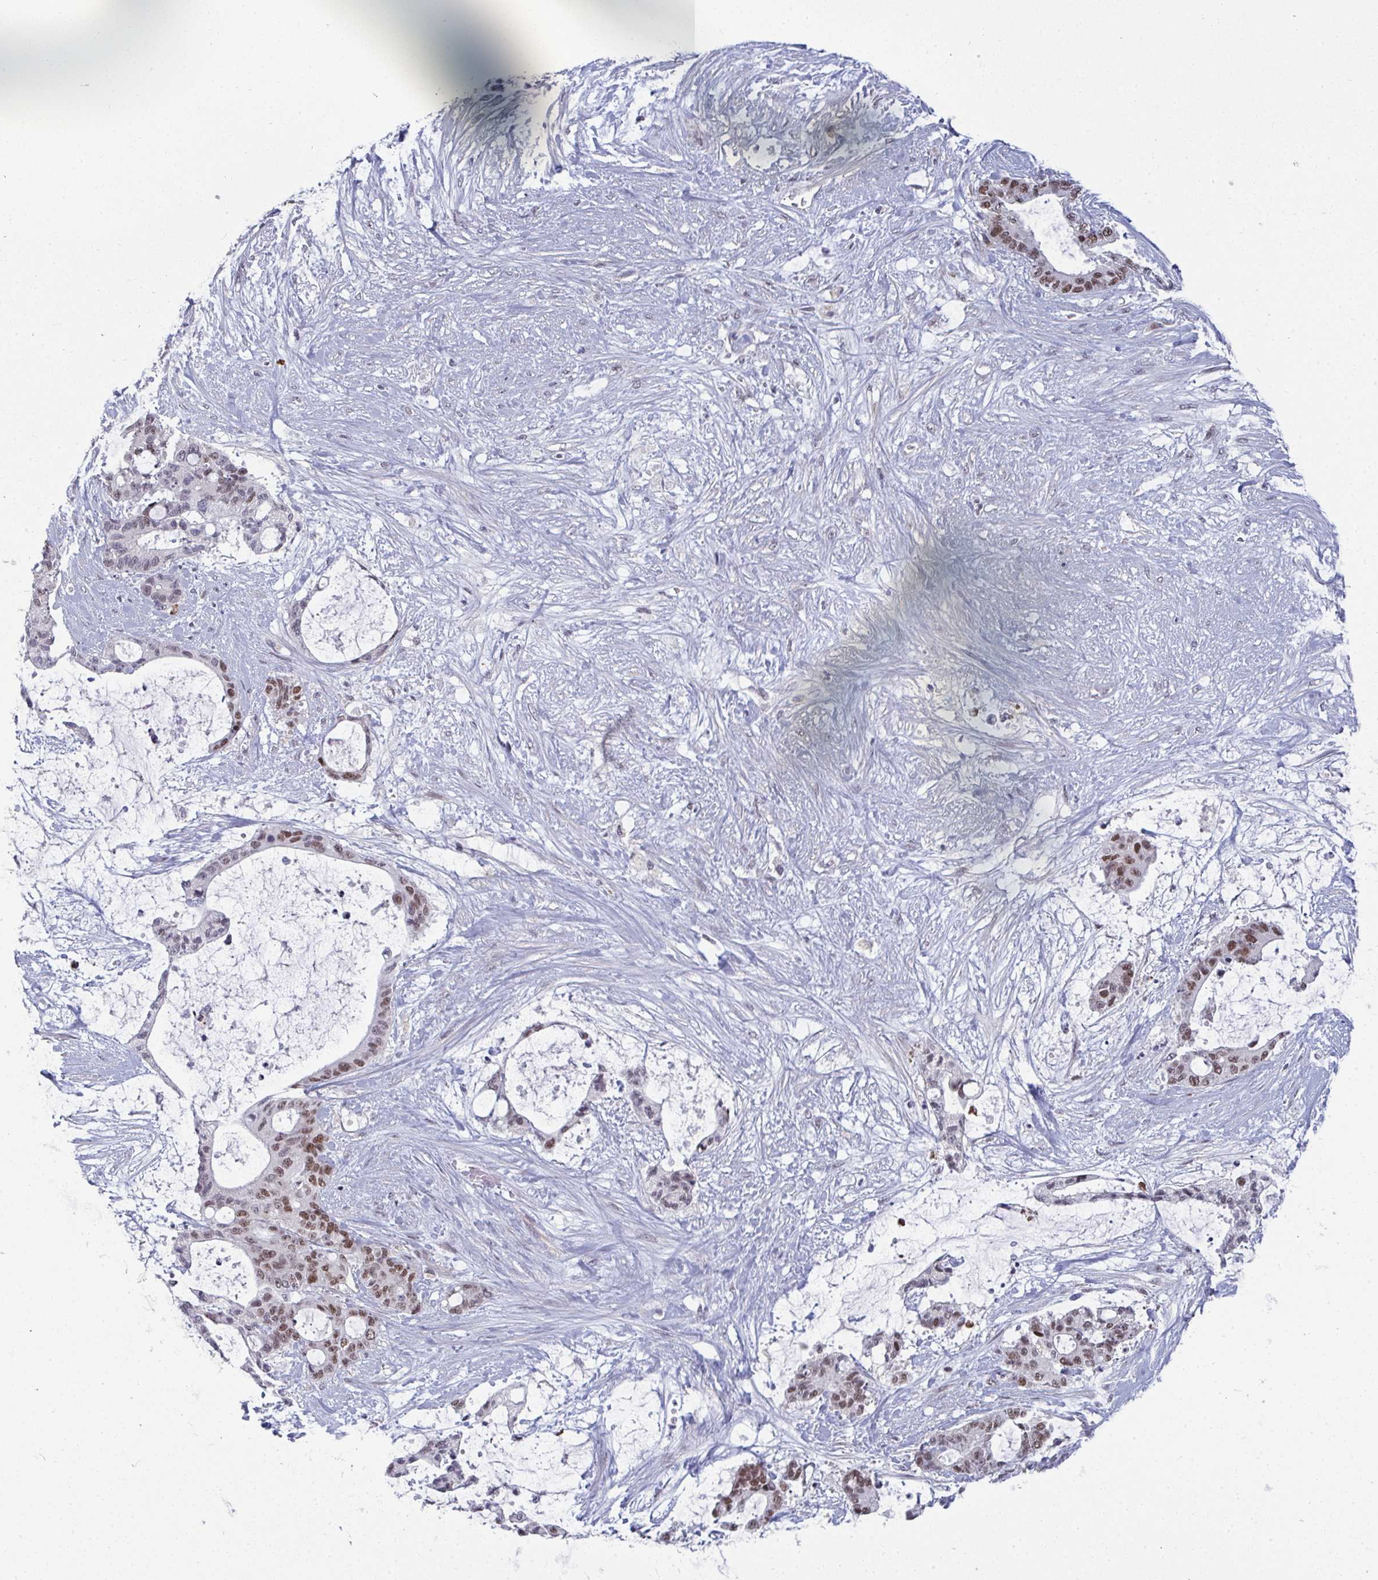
{"staining": {"intensity": "moderate", "quantity": ">75%", "location": "nuclear"}, "tissue": "liver cancer", "cell_type": "Tumor cells", "image_type": "cancer", "snomed": [{"axis": "morphology", "description": "Normal tissue, NOS"}, {"axis": "morphology", "description": "Cholangiocarcinoma"}, {"axis": "topography", "description": "Liver"}, {"axis": "topography", "description": "Peripheral nerve tissue"}], "caption": "High-power microscopy captured an immunohistochemistry histopathology image of cholangiocarcinoma (liver), revealing moderate nuclear staining in about >75% of tumor cells.", "gene": "ATF1", "patient": {"sex": "female", "age": 73}}